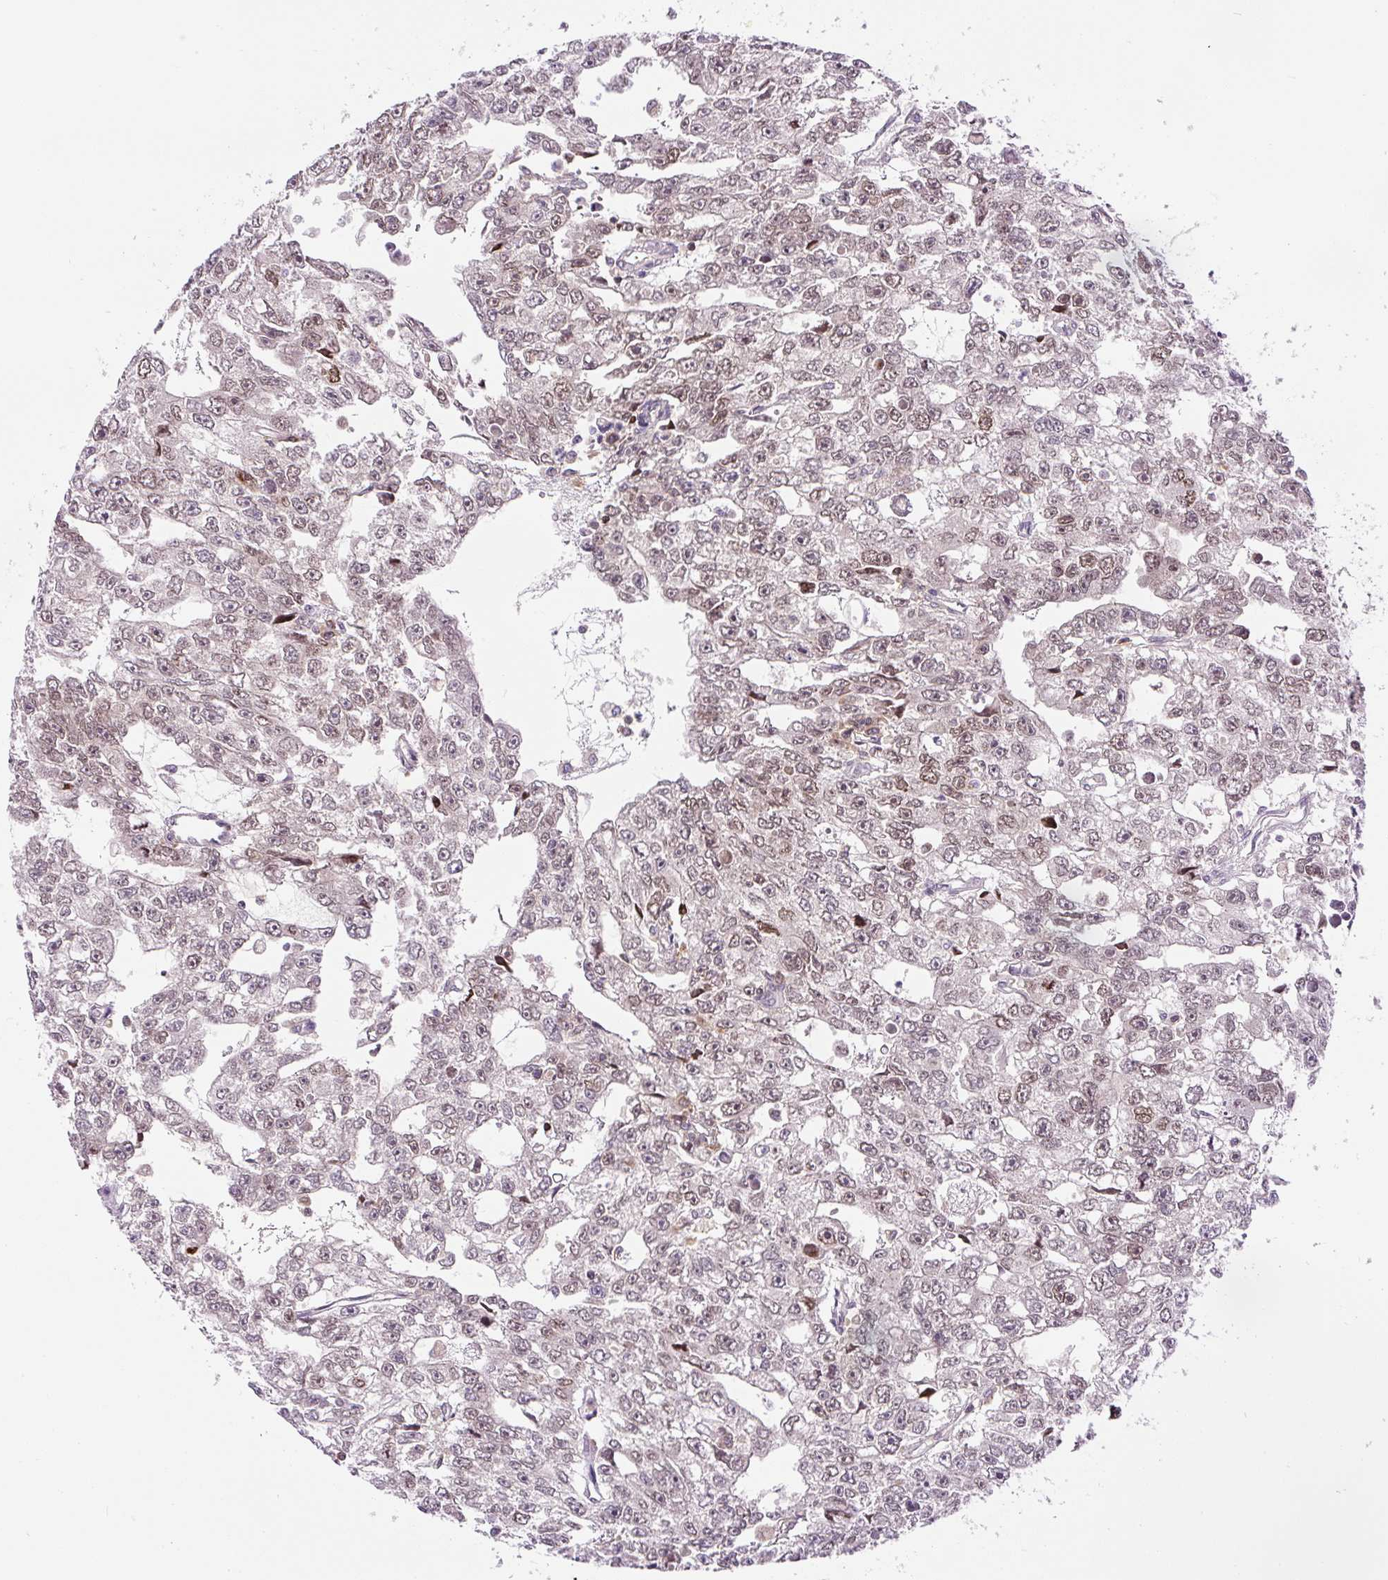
{"staining": {"intensity": "weak", "quantity": ">75%", "location": "nuclear"}, "tissue": "testis cancer", "cell_type": "Tumor cells", "image_type": "cancer", "snomed": [{"axis": "morphology", "description": "Carcinoma, Embryonal, NOS"}, {"axis": "topography", "description": "Testis"}], "caption": "IHC histopathology image of neoplastic tissue: embryonal carcinoma (testis) stained using immunohistochemistry (IHC) exhibits low levels of weak protein expression localized specifically in the nuclear of tumor cells, appearing as a nuclear brown color.", "gene": "CARD11", "patient": {"sex": "male", "age": 20}}